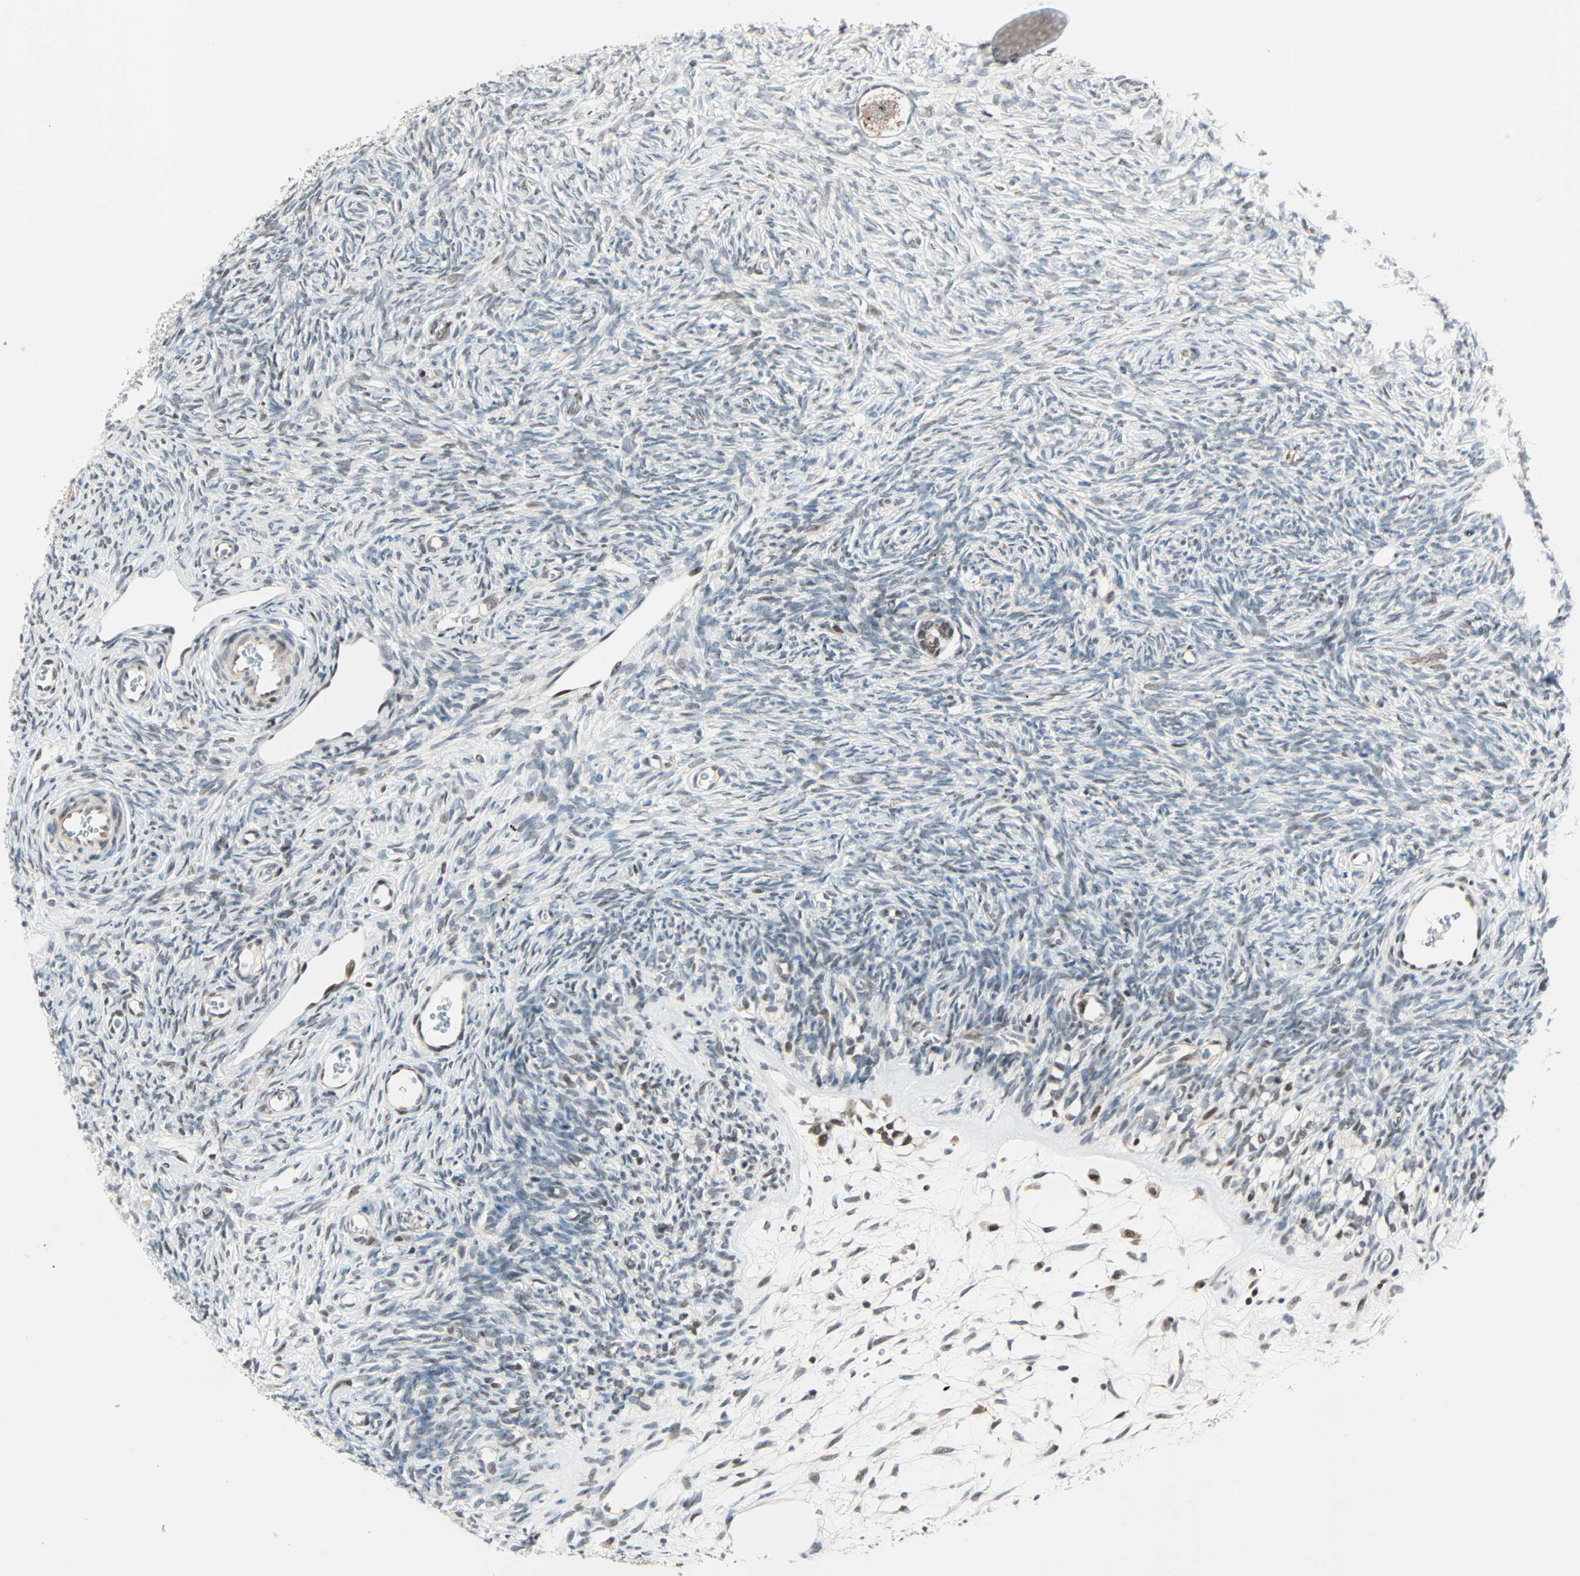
{"staining": {"intensity": "weak", "quantity": ">75%", "location": "cytoplasmic/membranous"}, "tissue": "ovary", "cell_type": "Follicle cells", "image_type": "normal", "snomed": [{"axis": "morphology", "description": "Normal tissue, NOS"}, {"axis": "topography", "description": "Ovary"}], "caption": "Immunohistochemical staining of normal human ovary displays low levels of weak cytoplasmic/membranous positivity in about >75% of follicle cells.", "gene": "CBX4", "patient": {"sex": "female", "age": 35}}